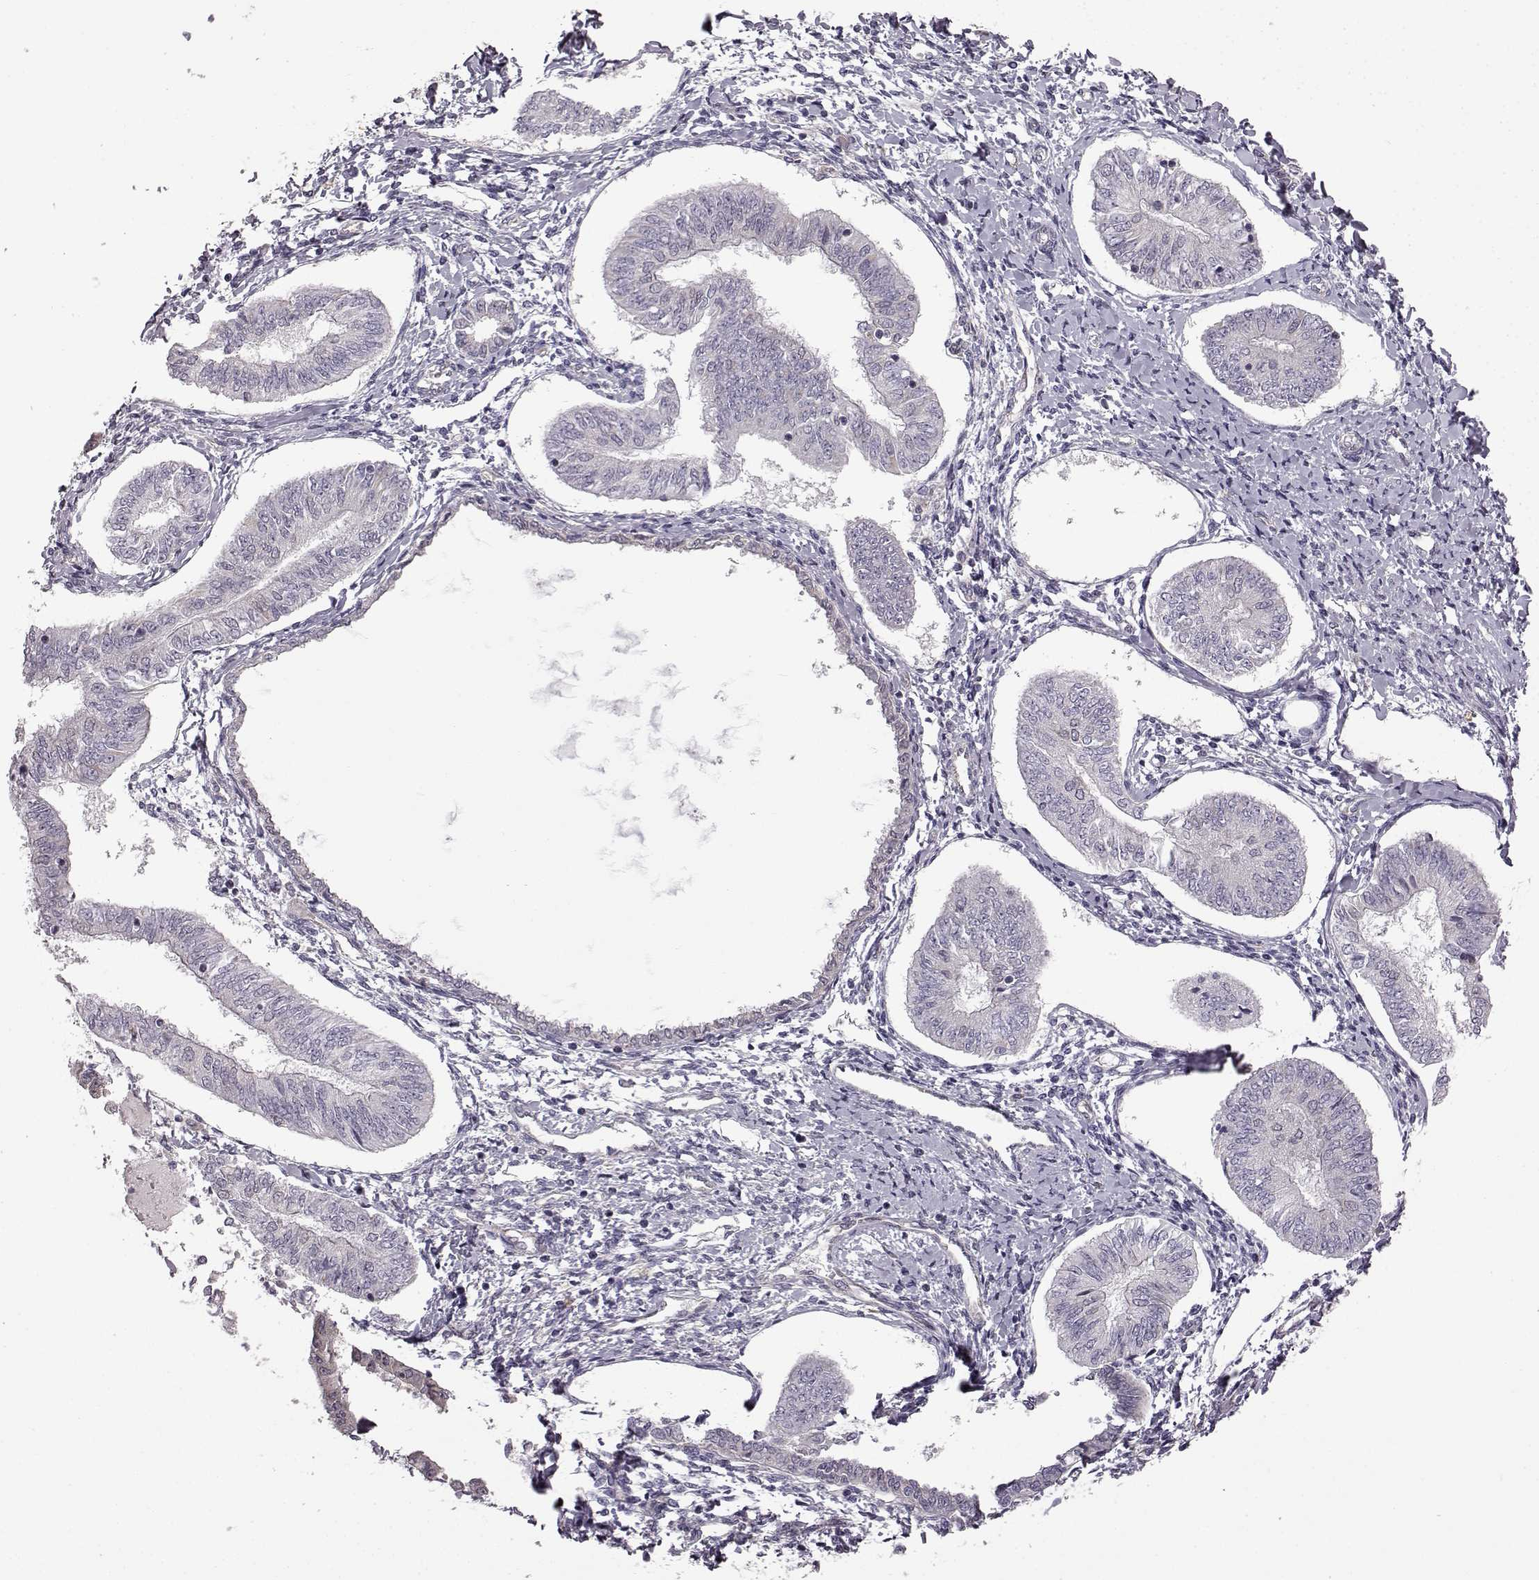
{"staining": {"intensity": "negative", "quantity": "none", "location": "none"}, "tissue": "endometrial cancer", "cell_type": "Tumor cells", "image_type": "cancer", "snomed": [{"axis": "morphology", "description": "Adenocarcinoma, NOS"}, {"axis": "topography", "description": "Endometrium"}], "caption": "Protein analysis of endometrial adenocarcinoma demonstrates no significant positivity in tumor cells. The staining is performed using DAB (3,3'-diaminobenzidine) brown chromogen with nuclei counter-stained in using hematoxylin.", "gene": "B3GNT6", "patient": {"sex": "female", "age": 58}}